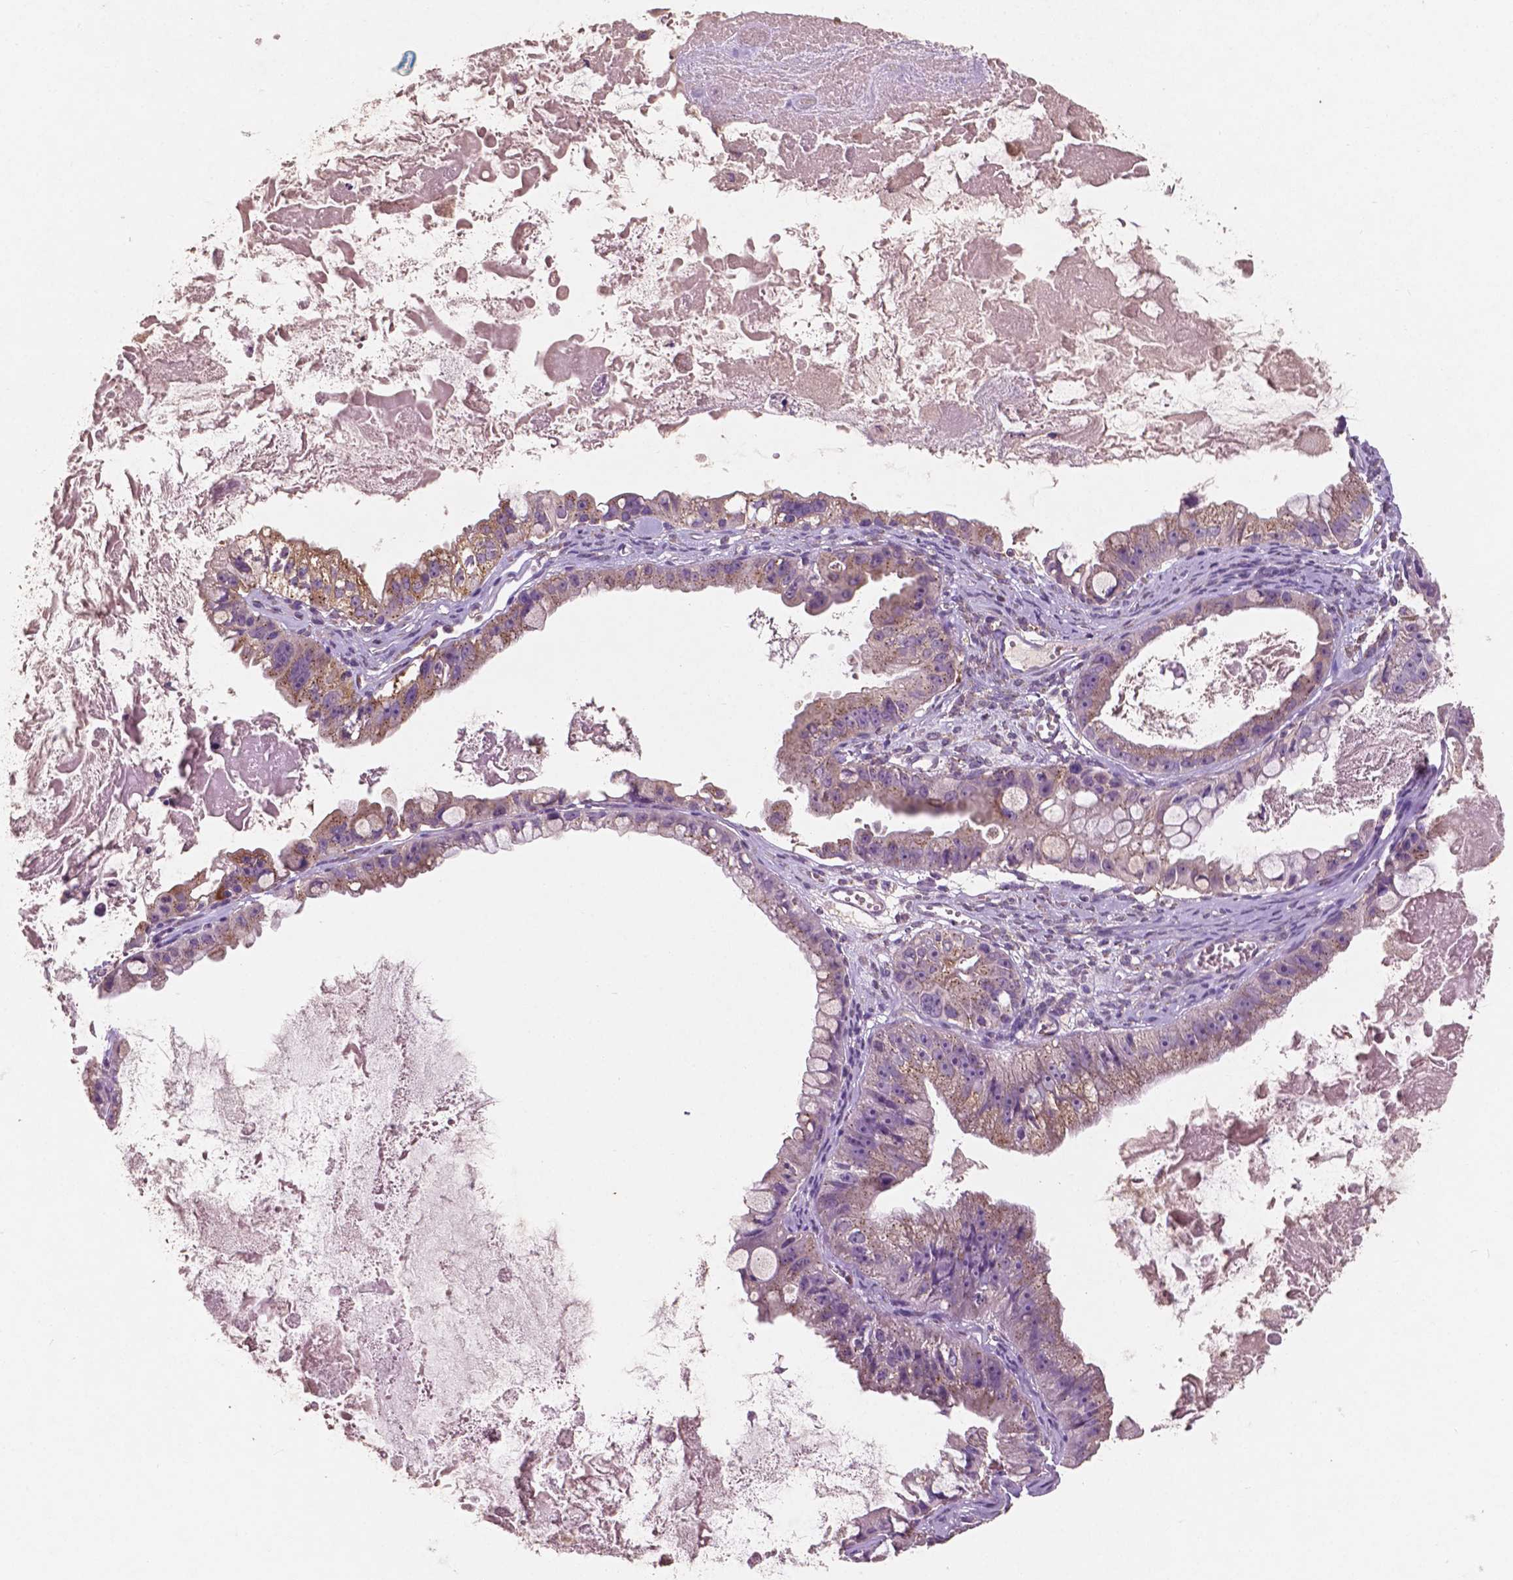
{"staining": {"intensity": "moderate", "quantity": "25%-75%", "location": "cytoplasmic/membranous"}, "tissue": "ovarian cancer", "cell_type": "Tumor cells", "image_type": "cancer", "snomed": [{"axis": "morphology", "description": "Cystadenocarcinoma, mucinous, NOS"}, {"axis": "topography", "description": "Ovary"}], "caption": "Moderate cytoplasmic/membranous staining for a protein is seen in approximately 25%-75% of tumor cells of ovarian mucinous cystadenocarcinoma using immunohistochemistry.", "gene": "CHPT1", "patient": {"sex": "female", "age": 61}}